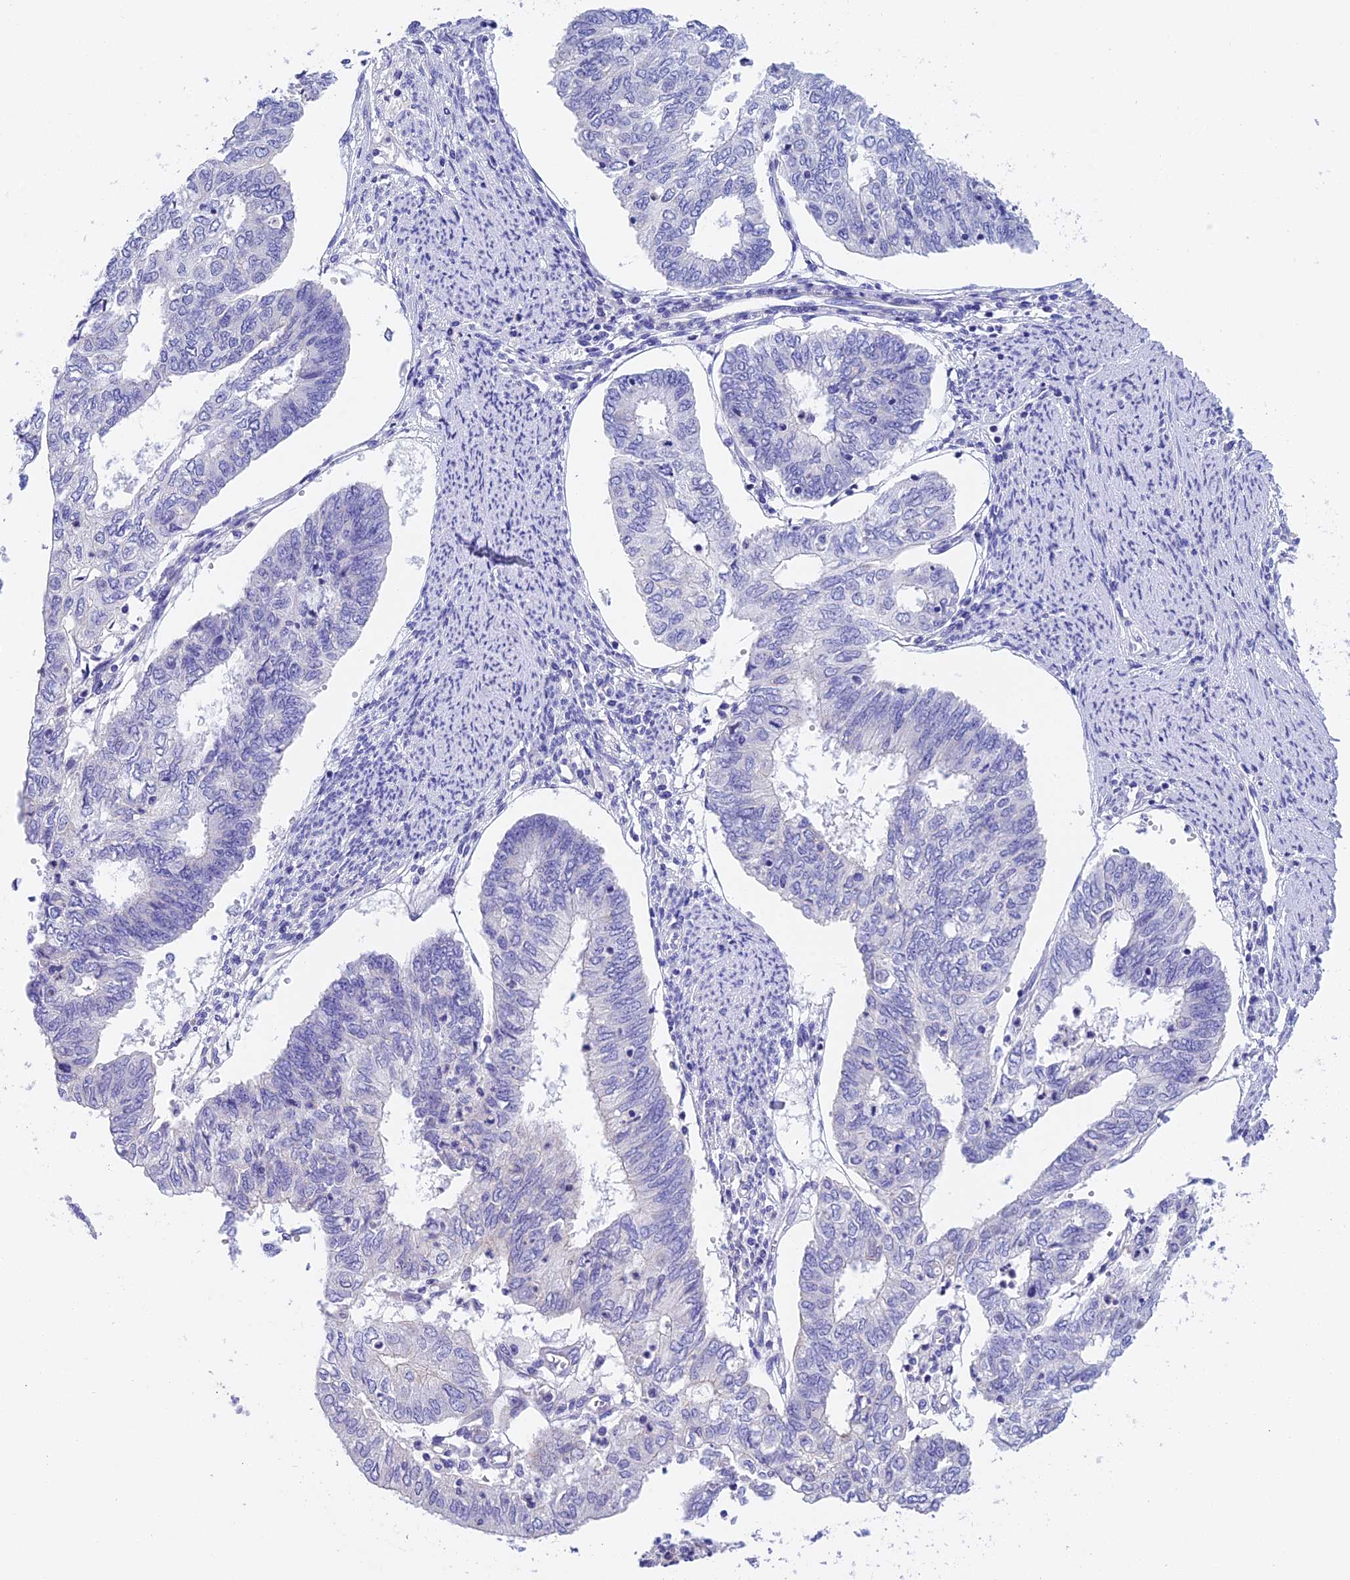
{"staining": {"intensity": "negative", "quantity": "none", "location": "none"}, "tissue": "endometrial cancer", "cell_type": "Tumor cells", "image_type": "cancer", "snomed": [{"axis": "morphology", "description": "Adenocarcinoma, NOS"}, {"axis": "topography", "description": "Endometrium"}], "caption": "Tumor cells show no significant protein expression in endometrial cancer (adenocarcinoma). (Brightfield microscopy of DAB immunohistochemistry at high magnification).", "gene": "C17orf67", "patient": {"sex": "female", "age": 68}}